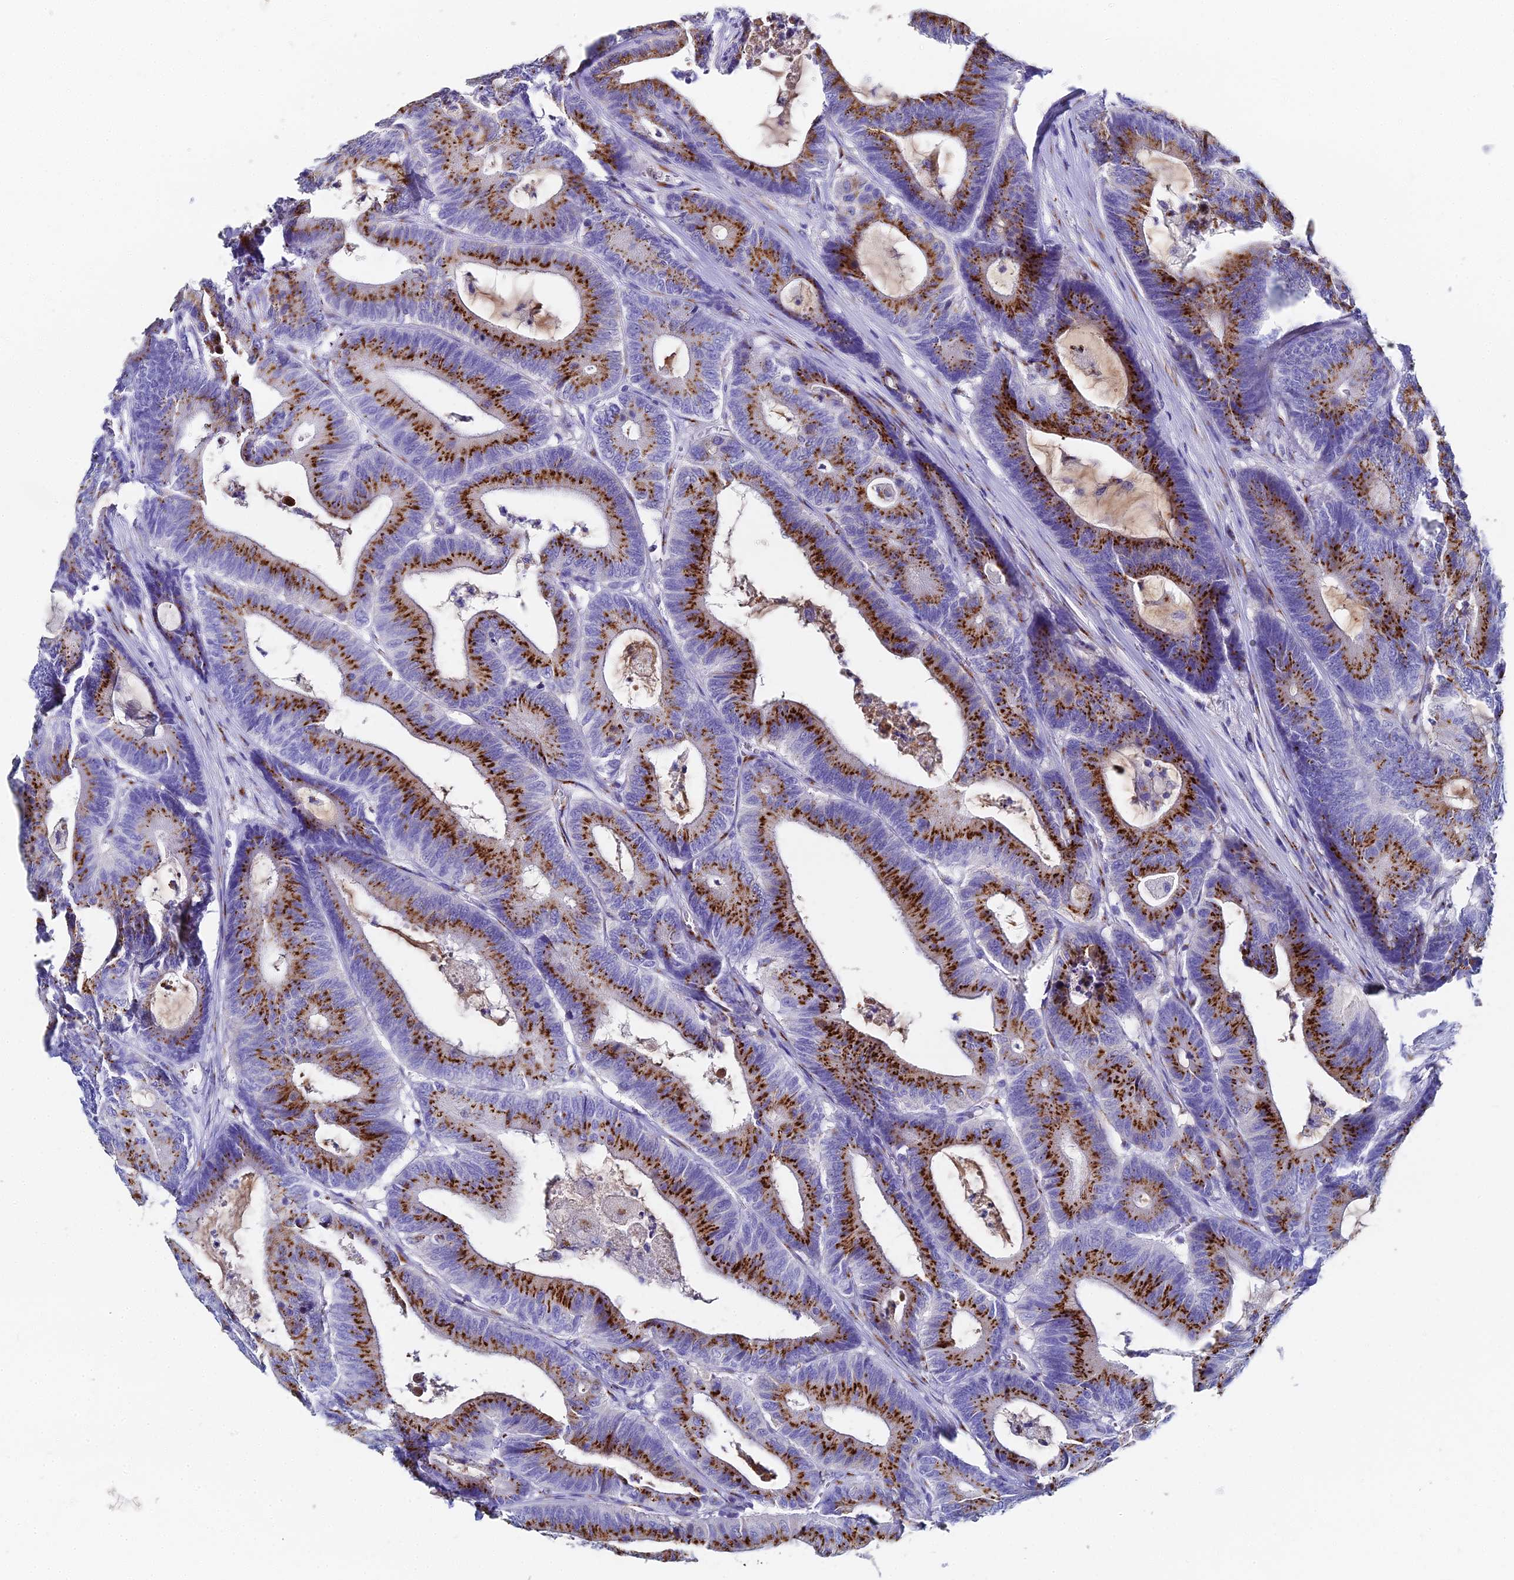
{"staining": {"intensity": "strong", "quantity": ">75%", "location": "cytoplasmic/membranous"}, "tissue": "colorectal cancer", "cell_type": "Tumor cells", "image_type": "cancer", "snomed": [{"axis": "morphology", "description": "Adenocarcinoma, NOS"}, {"axis": "topography", "description": "Colon"}], "caption": "Tumor cells show high levels of strong cytoplasmic/membranous expression in about >75% of cells in colorectal adenocarcinoma.", "gene": "ENSG00000268674", "patient": {"sex": "female", "age": 84}}